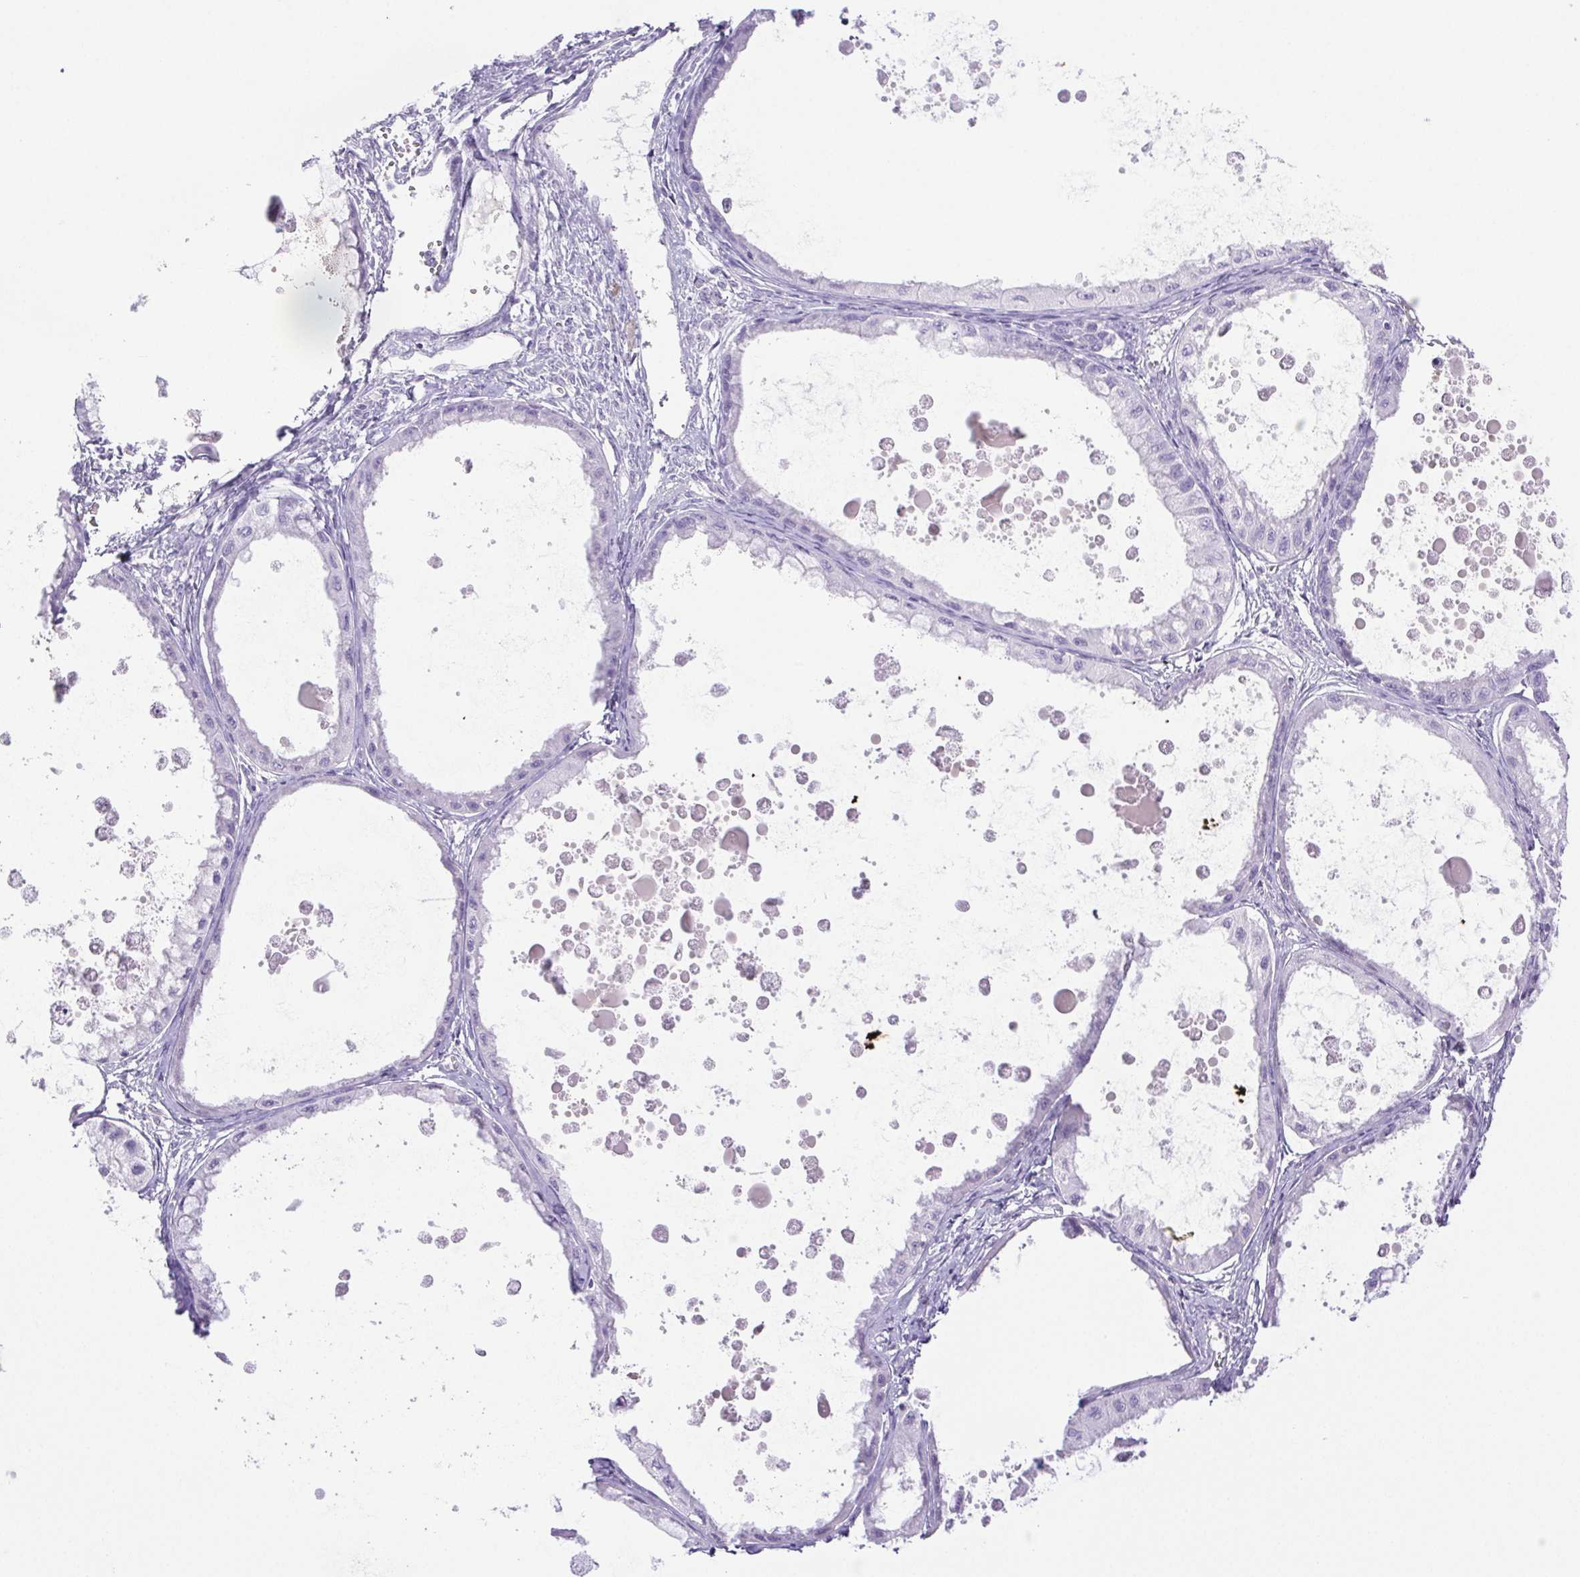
{"staining": {"intensity": "negative", "quantity": "none", "location": "none"}, "tissue": "ovarian cancer", "cell_type": "Tumor cells", "image_type": "cancer", "snomed": [{"axis": "morphology", "description": "Cystadenocarcinoma, mucinous, NOS"}, {"axis": "topography", "description": "Ovary"}], "caption": "An IHC image of ovarian mucinous cystadenocarcinoma is shown. There is no staining in tumor cells of ovarian mucinous cystadenocarcinoma.", "gene": "PAPPA2", "patient": {"sex": "female", "age": 64}}